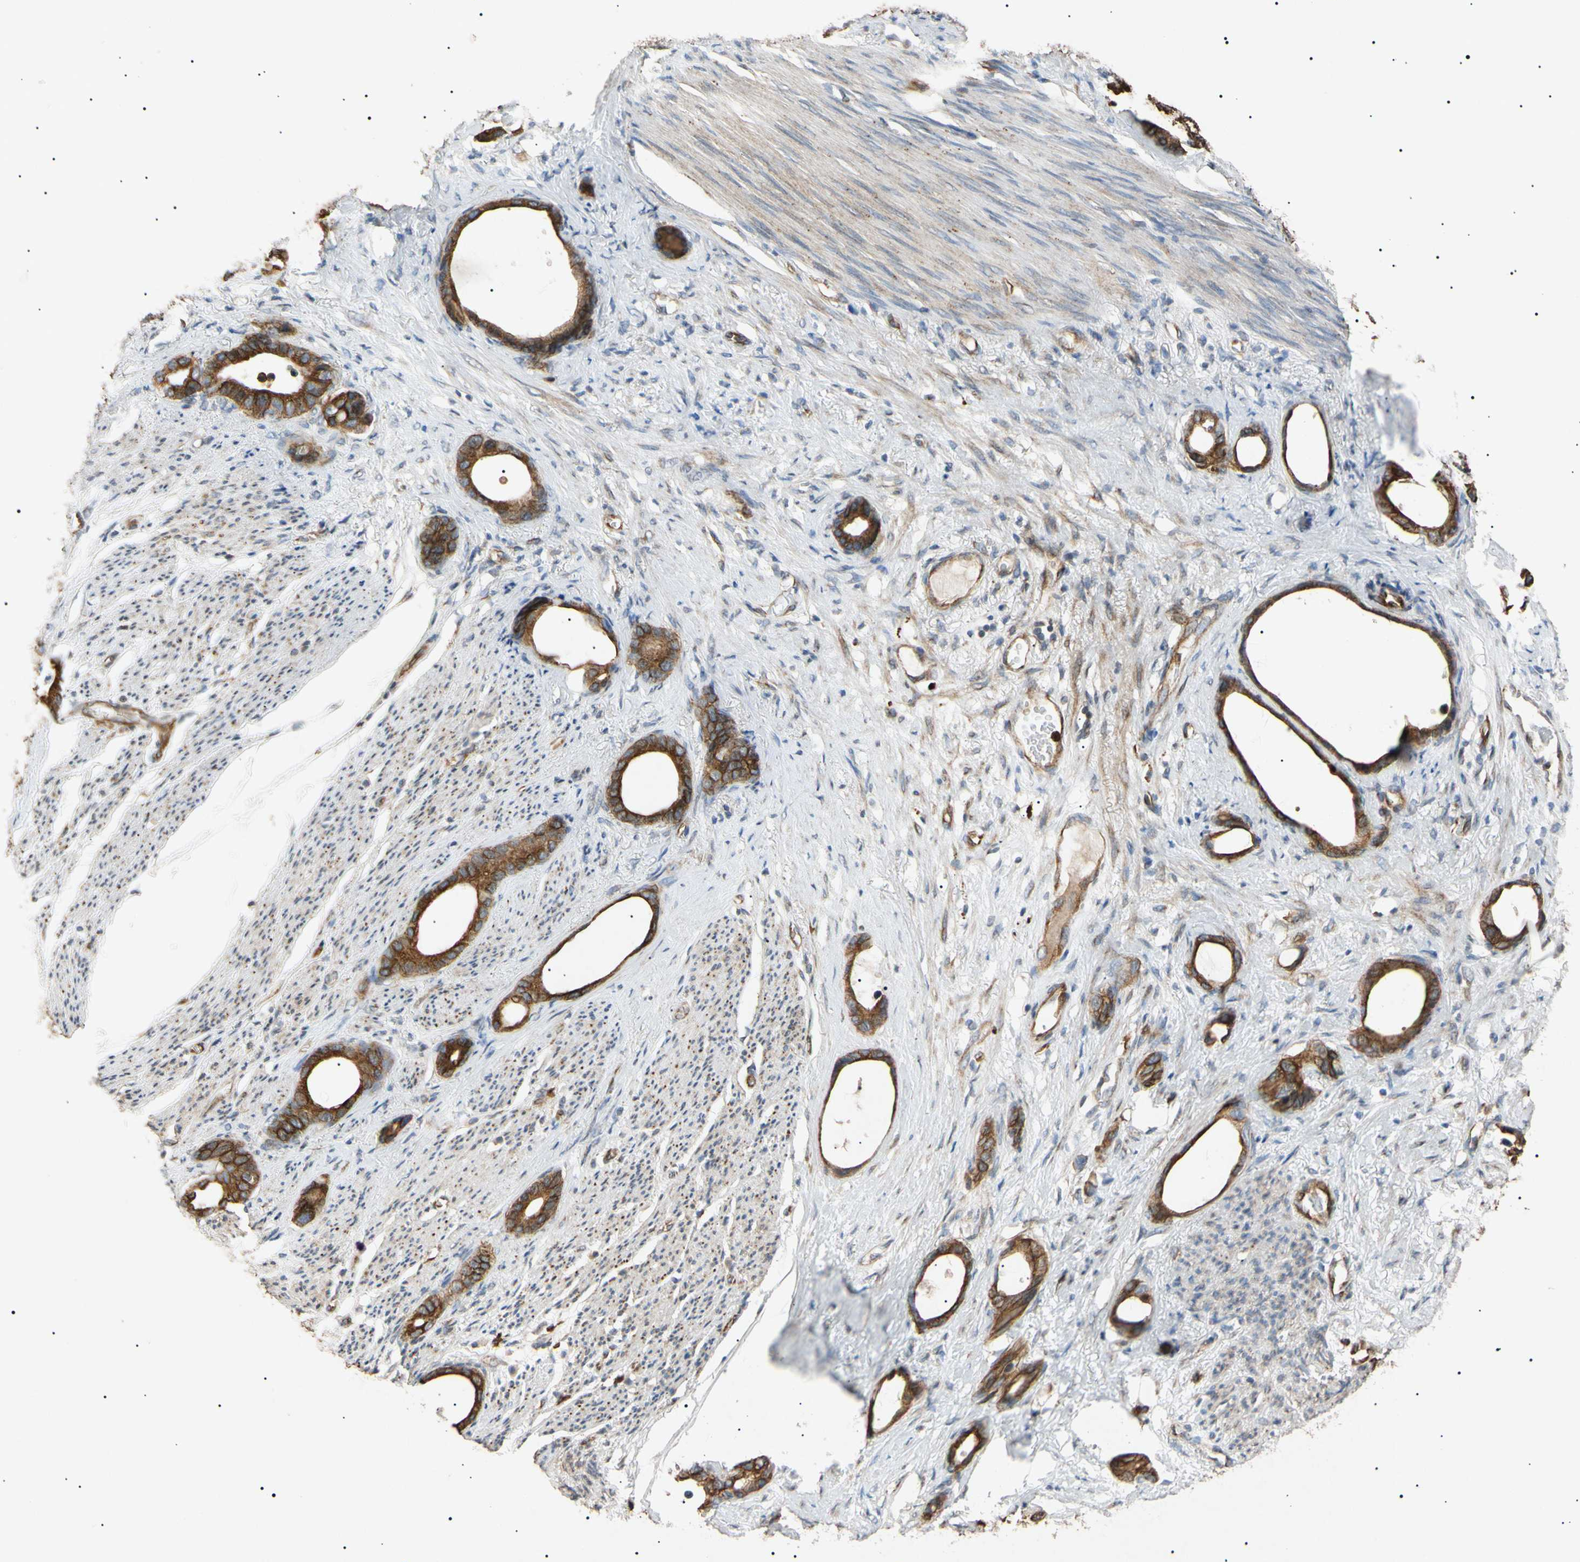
{"staining": {"intensity": "moderate", "quantity": ">75%", "location": "cytoplasmic/membranous"}, "tissue": "stomach cancer", "cell_type": "Tumor cells", "image_type": "cancer", "snomed": [{"axis": "morphology", "description": "Adenocarcinoma, NOS"}, {"axis": "topography", "description": "Stomach"}], "caption": "Adenocarcinoma (stomach) tissue exhibits moderate cytoplasmic/membranous expression in approximately >75% of tumor cells", "gene": "TUBB4A", "patient": {"sex": "female", "age": 75}}